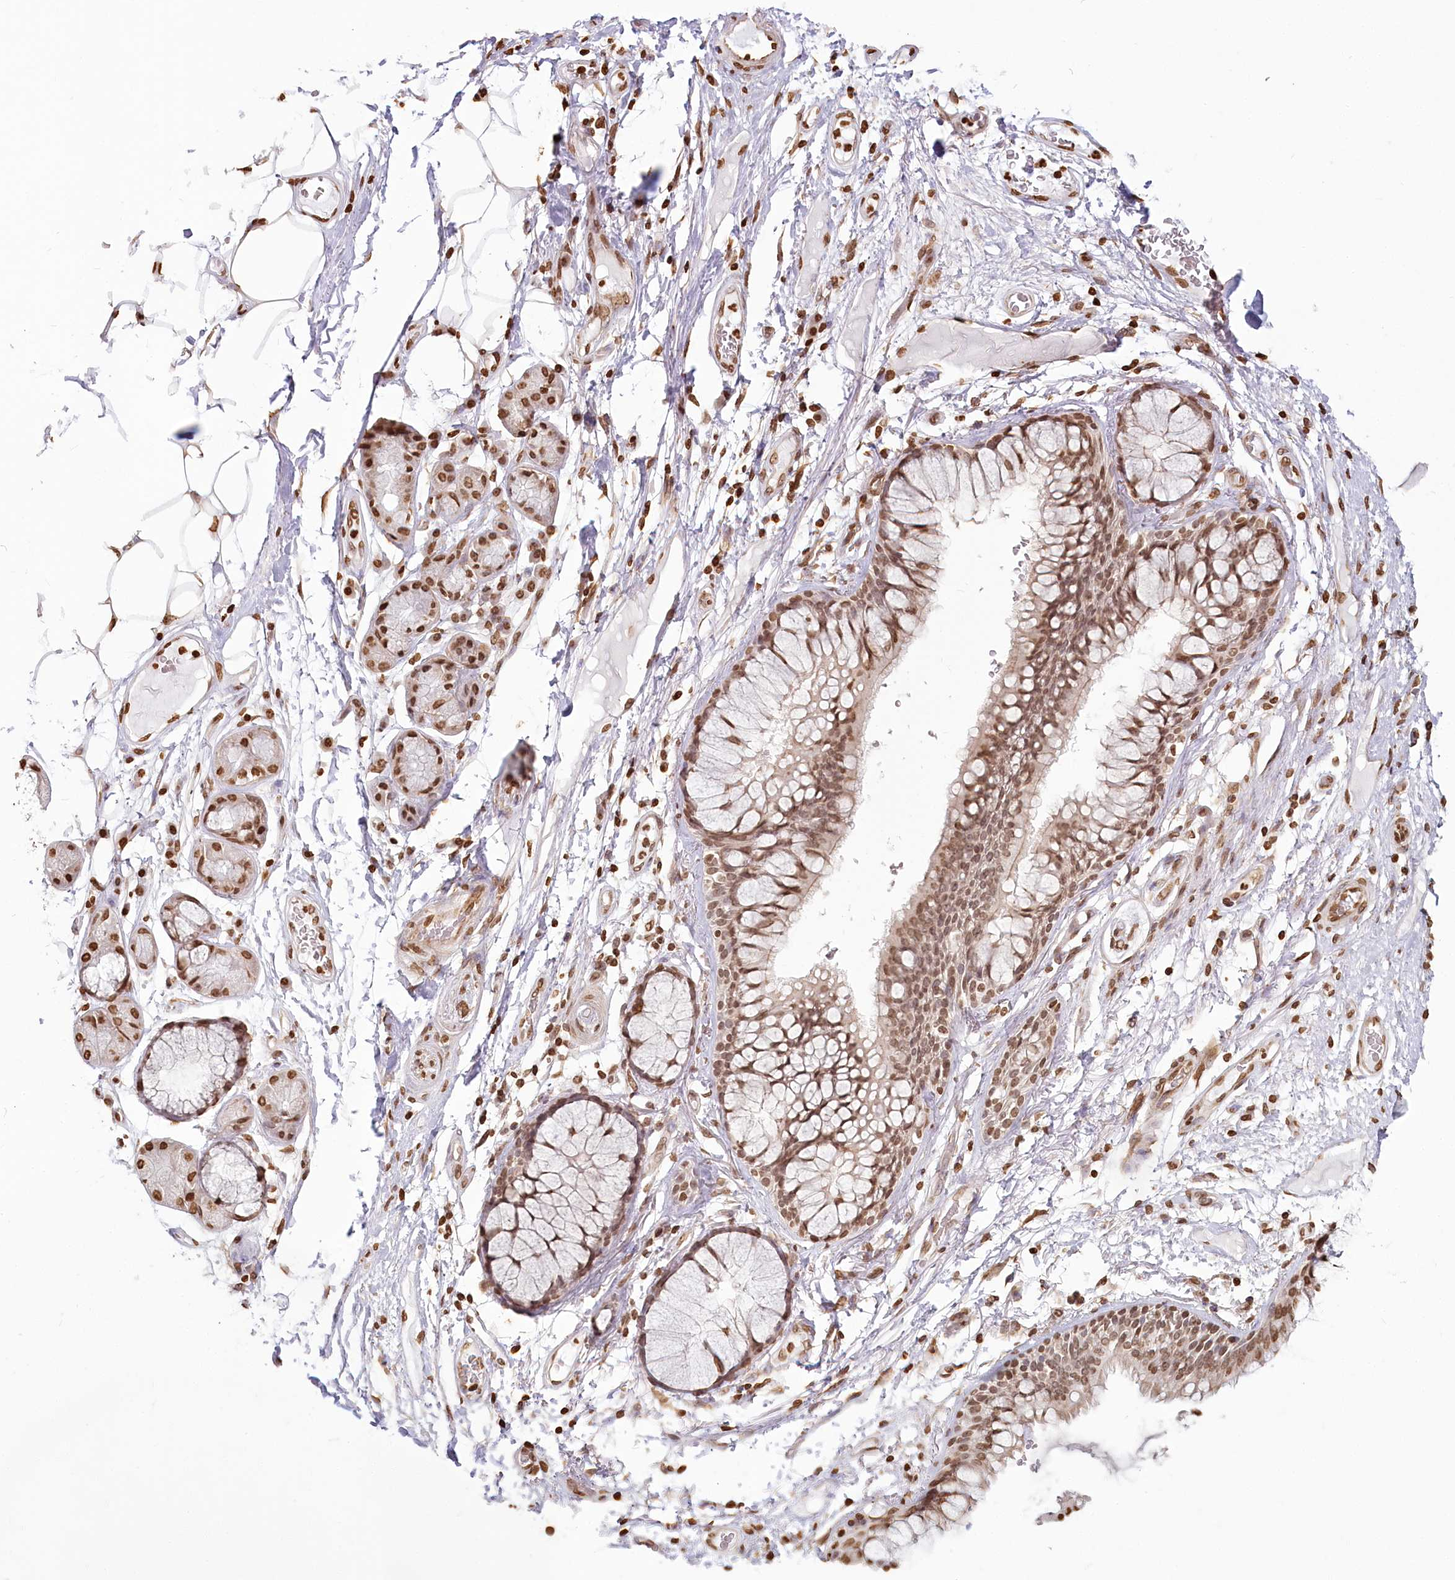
{"staining": {"intensity": "strong", "quantity": ">75%", "location": "nuclear"}, "tissue": "adipose tissue", "cell_type": "Adipocytes", "image_type": "normal", "snomed": [{"axis": "morphology", "description": "Normal tissue, NOS"}, {"axis": "topography", "description": "Bronchus"}], "caption": "Adipocytes show high levels of strong nuclear staining in about >75% of cells in benign adipose tissue.", "gene": "FAM13A", "patient": {"sex": "male", "age": 66}}